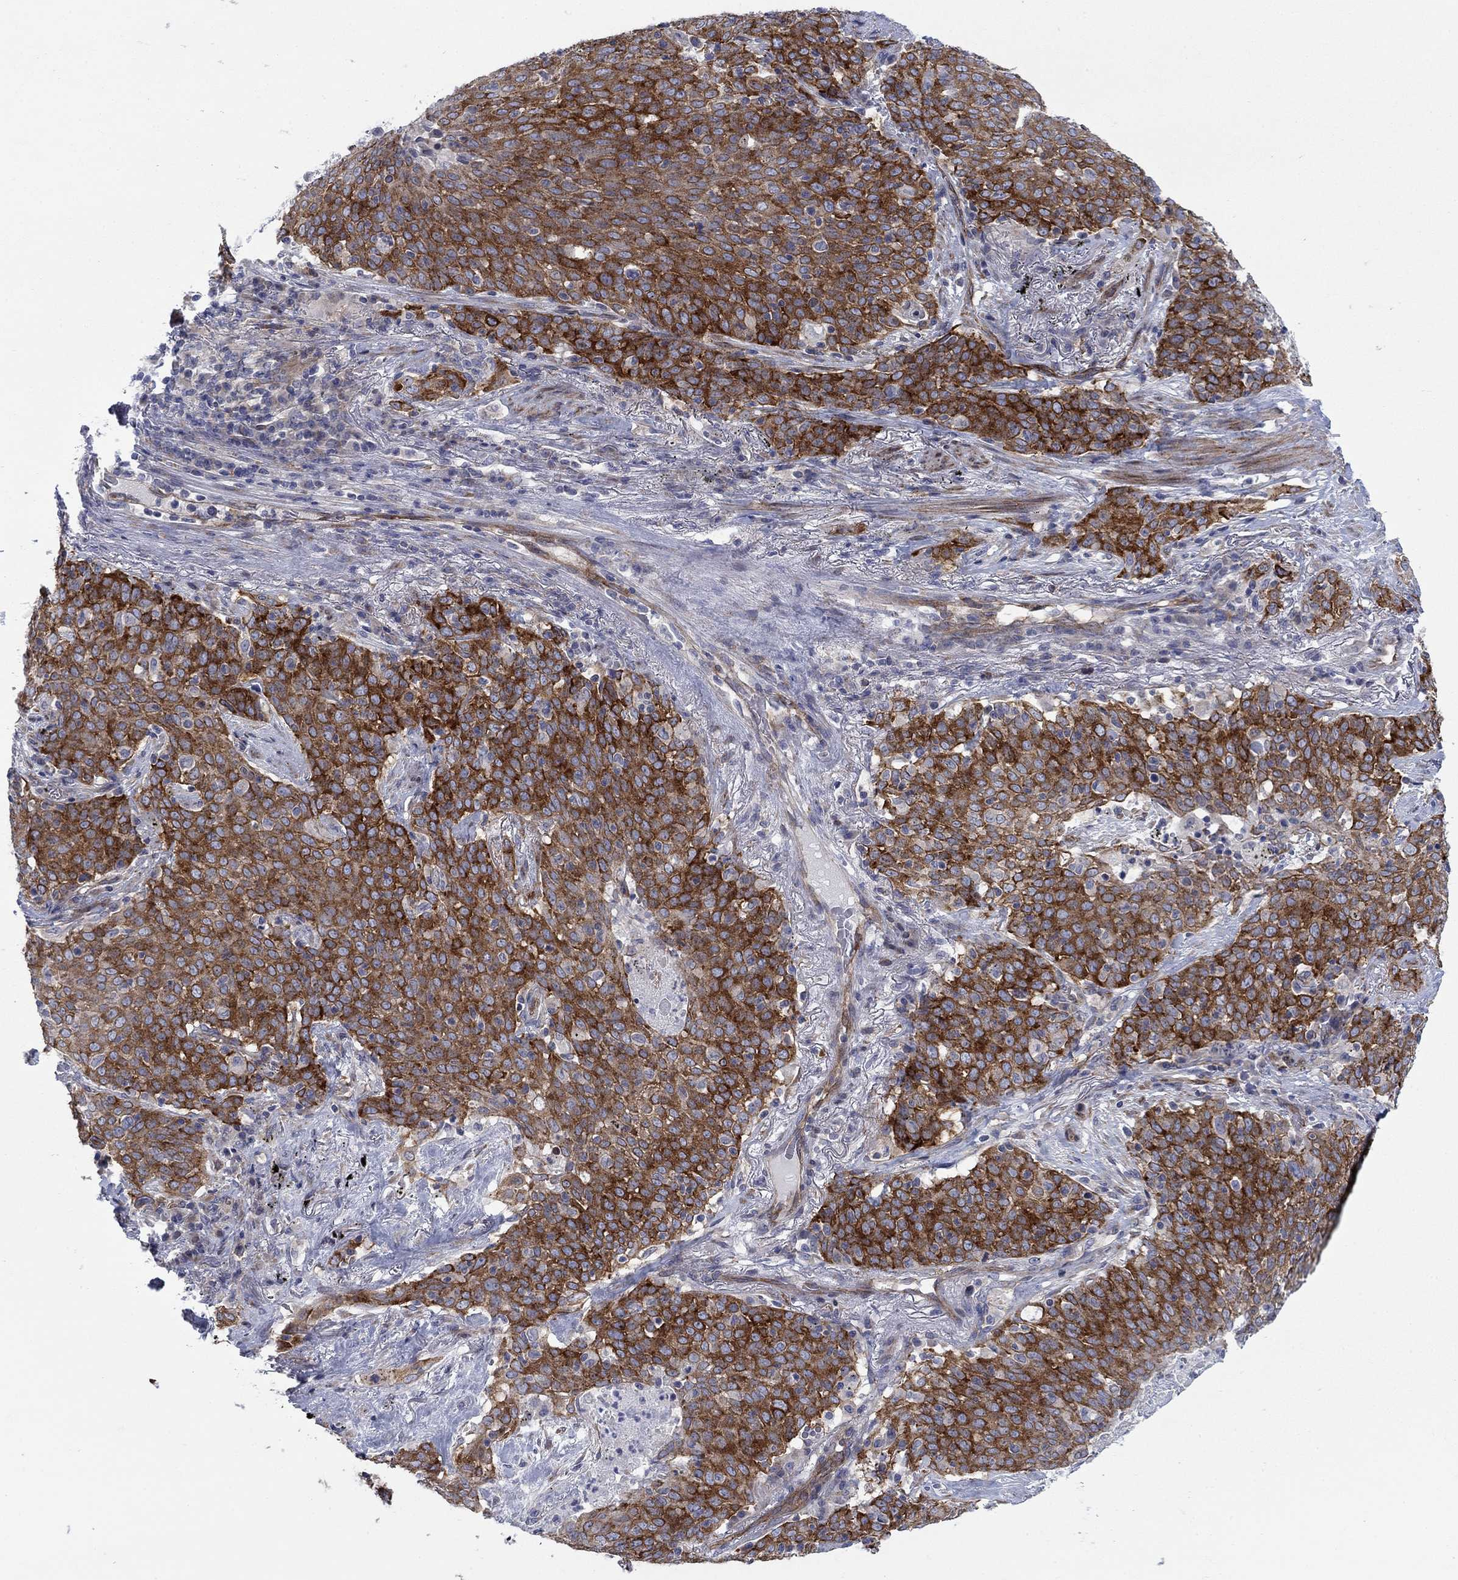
{"staining": {"intensity": "strong", "quantity": "<25%", "location": "cytoplasmic/membranous"}, "tissue": "lung cancer", "cell_type": "Tumor cells", "image_type": "cancer", "snomed": [{"axis": "morphology", "description": "Squamous cell carcinoma, NOS"}, {"axis": "topography", "description": "Lung"}], "caption": "Protein expression analysis of human lung cancer reveals strong cytoplasmic/membranous expression in approximately <25% of tumor cells.", "gene": "FXR1", "patient": {"sex": "male", "age": 82}}